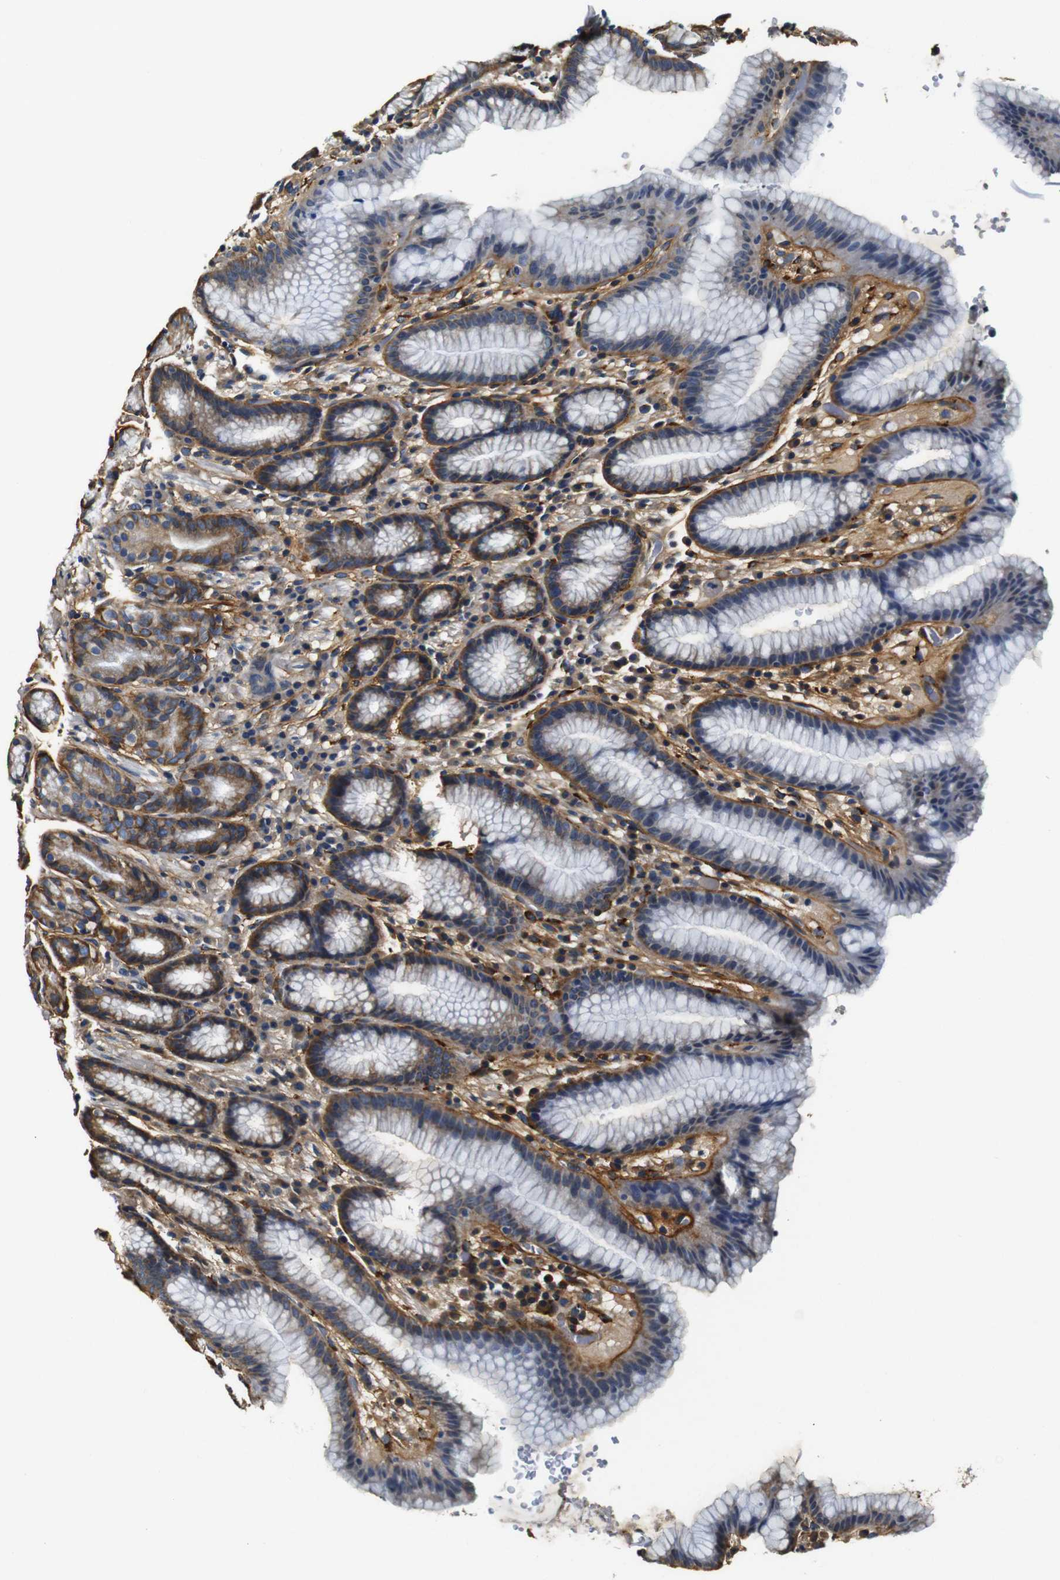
{"staining": {"intensity": "moderate", "quantity": "25%-75%", "location": "cytoplasmic/membranous"}, "tissue": "stomach", "cell_type": "Glandular cells", "image_type": "normal", "snomed": [{"axis": "morphology", "description": "Normal tissue, NOS"}, {"axis": "topography", "description": "Stomach, lower"}], "caption": "High-magnification brightfield microscopy of benign stomach stained with DAB (brown) and counterstained with hematoxylin (blue). glandular cells exhibit moderate cytoplasmic/membranous positivity is present in about25%-75% of cells. Ihc stains the protein in brown and the nuclei are stained blue.", "gene": "COL1A1", "patient": {"sex": "male", "age": 52}}